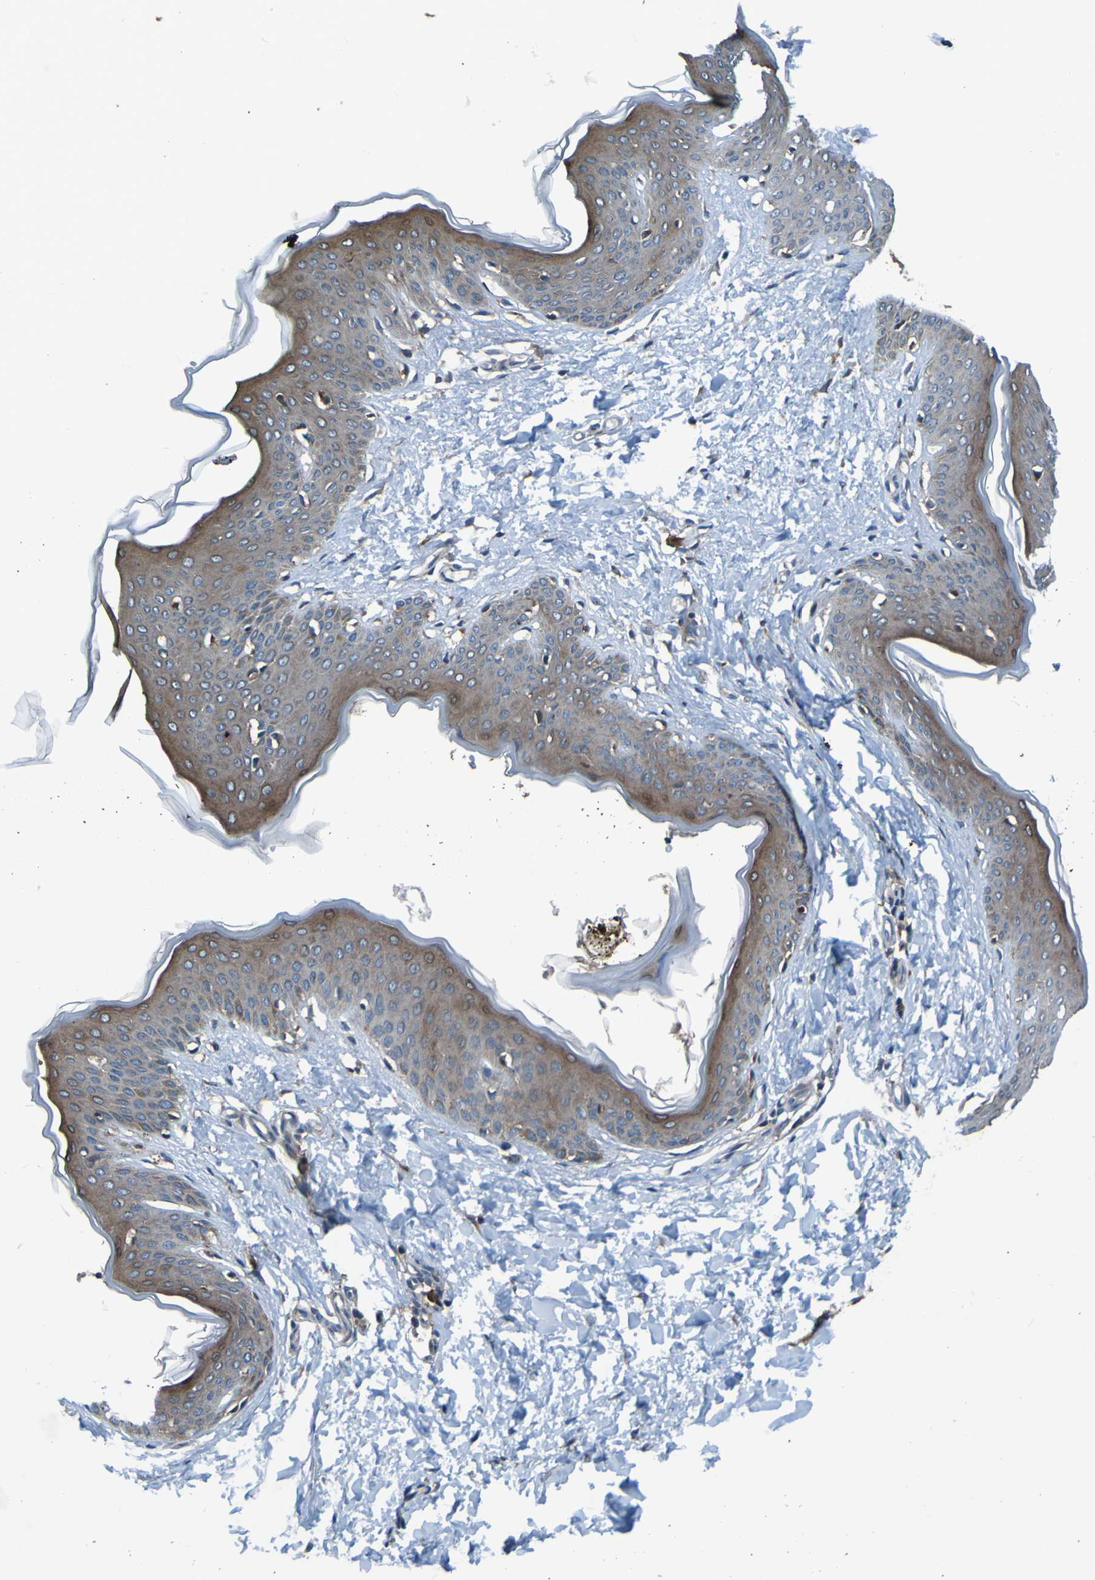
{"staining": {"intensity": "strong", "quantity": ">75%", "location": "cytoplasmic/membranous"}, "tissue": "skin", "cell_type": "Fibroblasts", "image_type": "normal", "snomed": [{"axis": "morphology", "description": "Normal tissue, NOS"}, {"axis": "topography", "description": "Skin"}], "caption": "Brown immunohistochemical staining in benign human skin reveals strong cytoplasmic/membranous staining in about >75% of fibroblasts.", "gene": "RAB5B", "patient": {"sex": "female", "age": 17}}